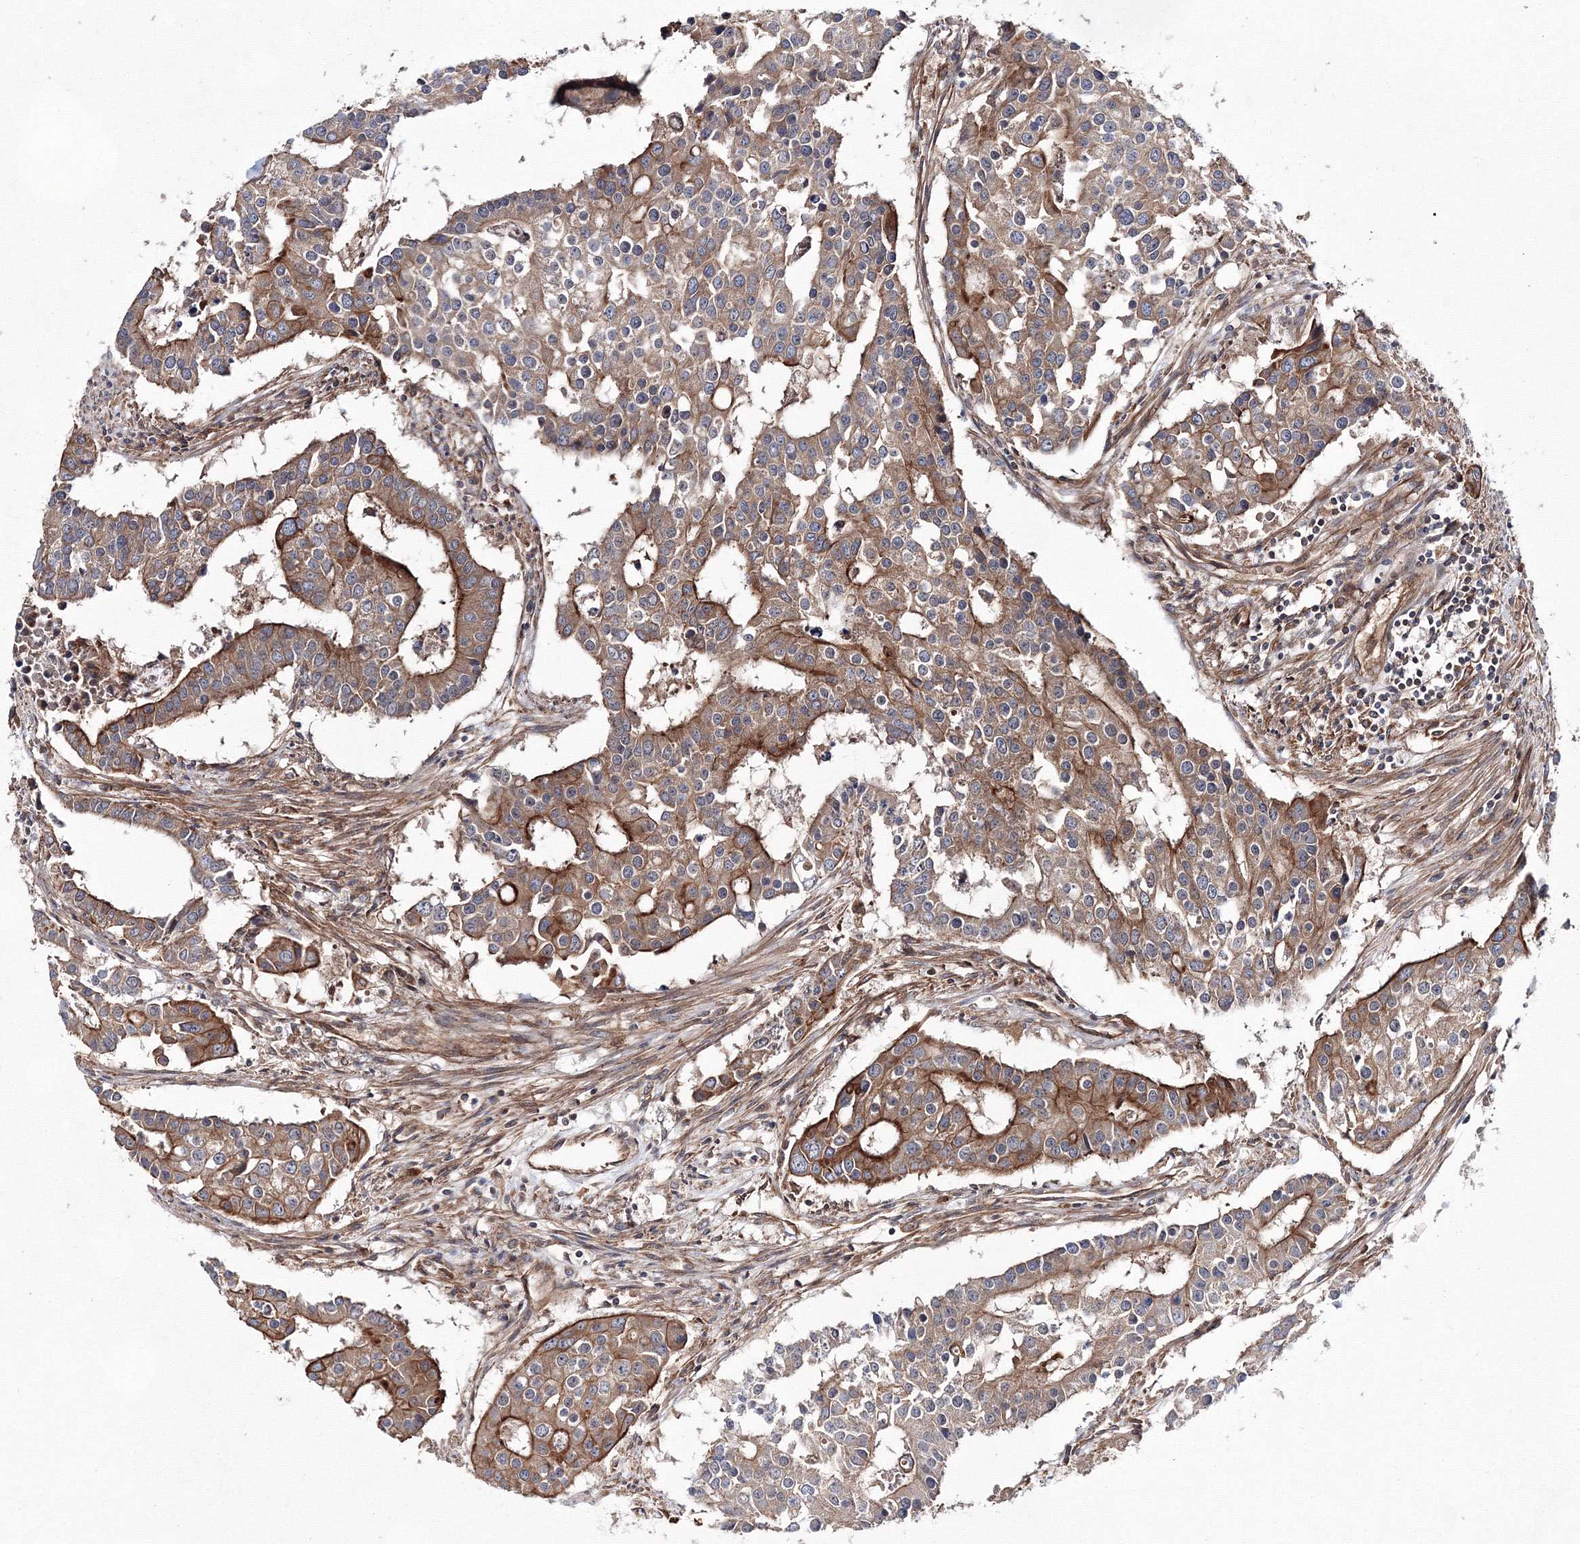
{"staining": {"intensity": "moderate", "quantity": ">75%", "location": "cytoplasmic/membranous"}, "tissue": "colorectal cancer", "cell_type": "Tumor cells", "image_type": "cancer", "snomed": [{"axis": "morphology", "description": "Adenocarcinoma, NOS"}, {"axis": "topography", "description": "Colon"}], "caption": "Adenocarcinoma (colorectal) was stained to show a protein in brown. There is medium levels of moderate cytoplasmic/membranous positivity in about >75% of tumor cells.", "gene": "EXOC6", "patient": {"sex": "male", "age": 77}}